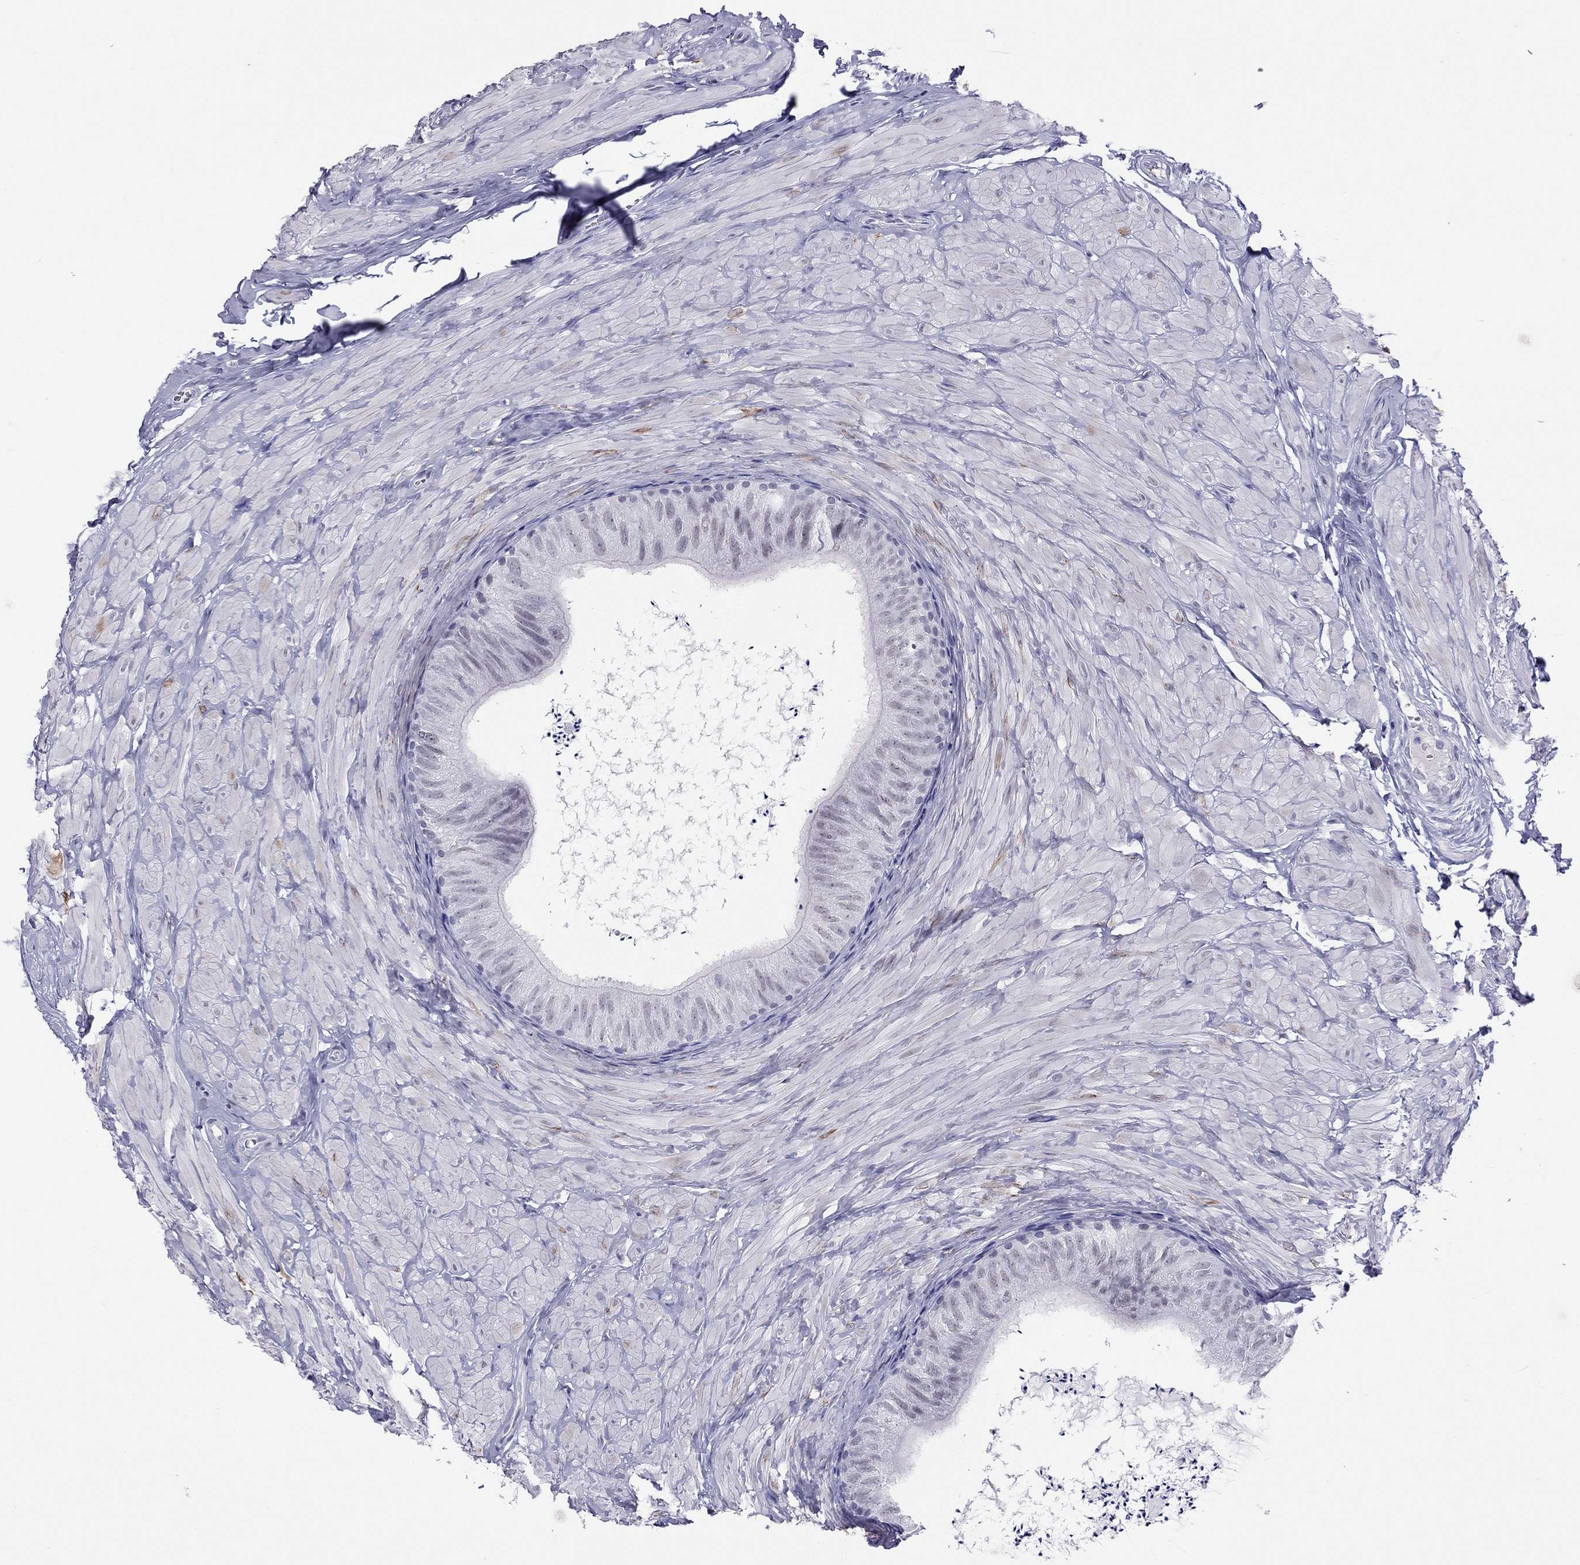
{"staining": {"intensity": "negative", "quantity": "none", "location": "none"}, "tissue": "epididymis", "cell_type": "Glandular cells", "image_type": "normal", "snomed": [{"axis": "morphology", "description": "Normal tissue, NOS"}, {"axis": "topography", "description": "Epididymis"}], "caption": "This is an immunohistochemistry photomicrograph of benign human epididymis. There is no expression in glandular cells.", "gene": "JHY", "patient": {"sex": "male", "age": 32}}